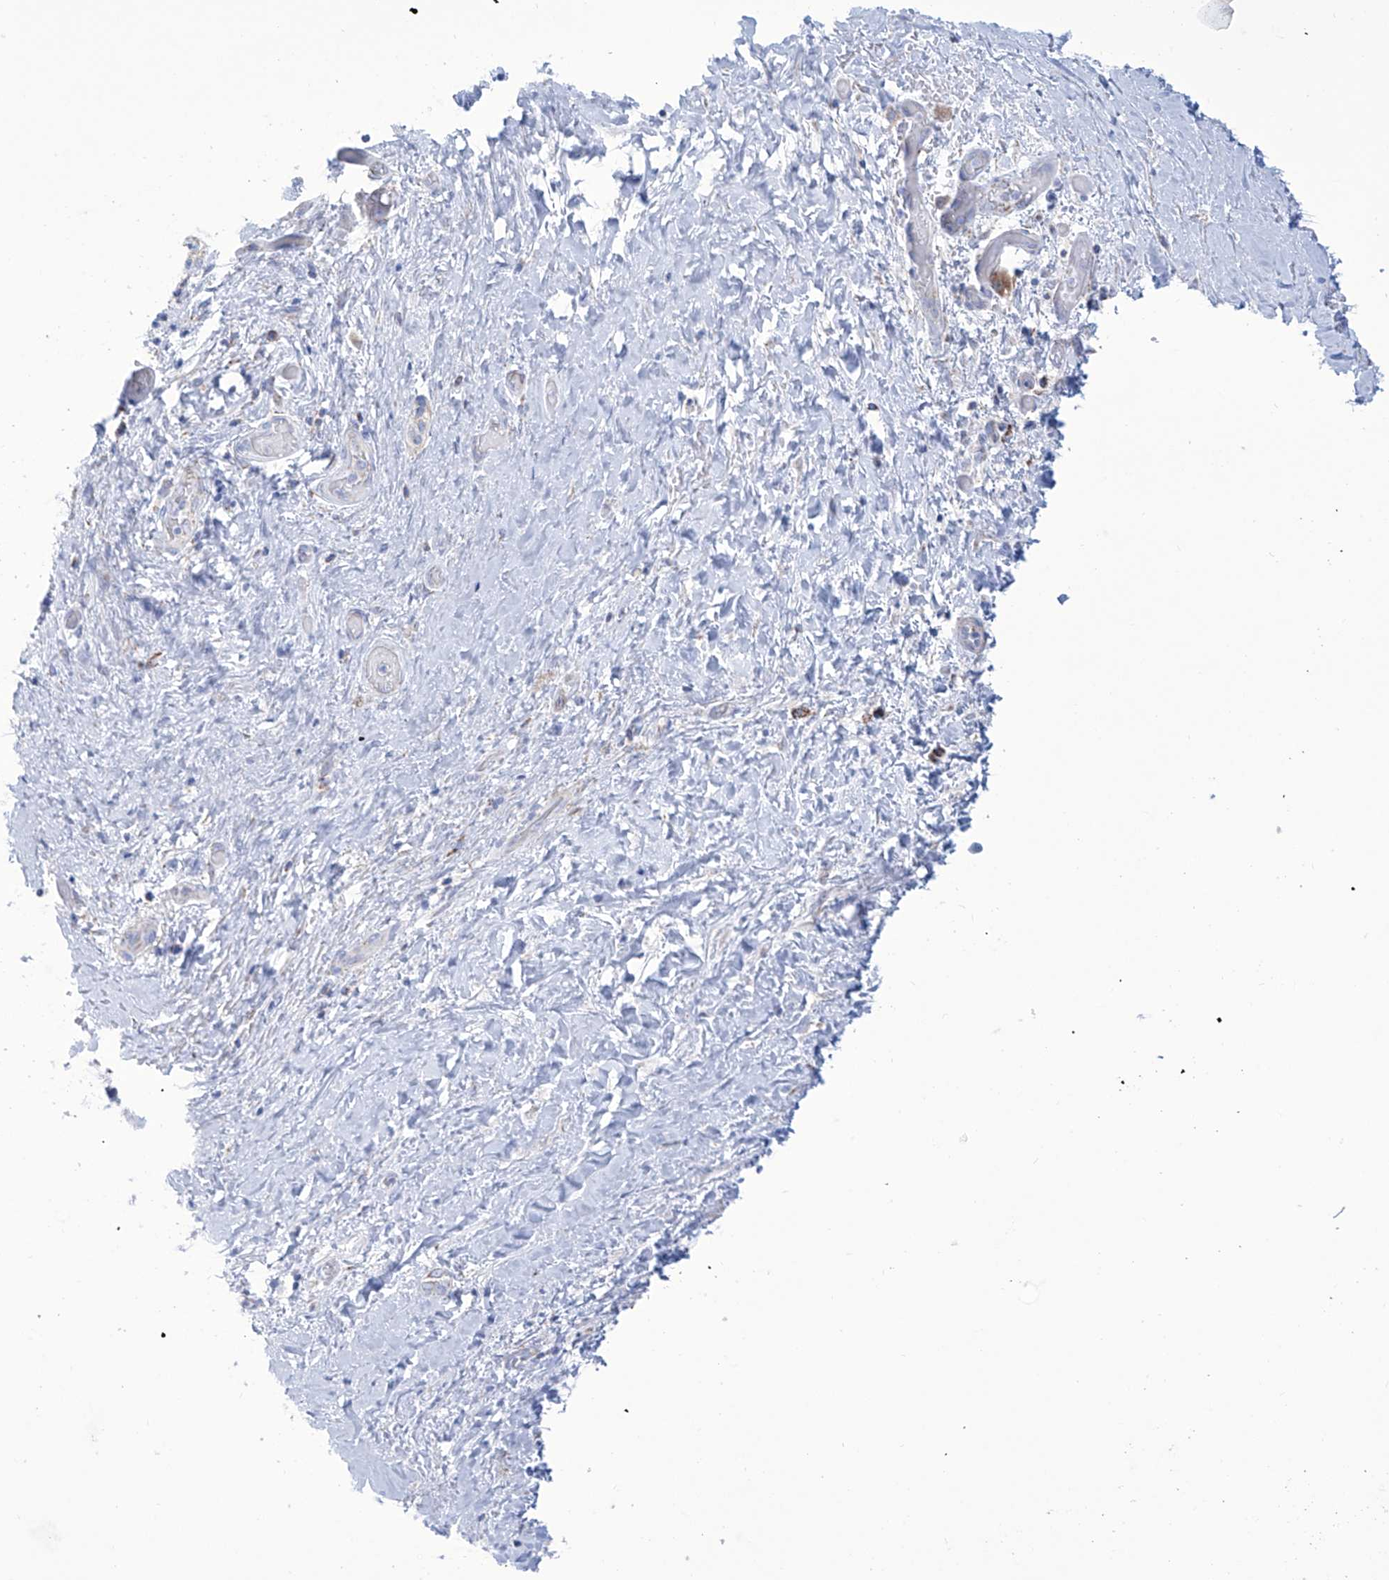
{"staining": {"intensity": "negative", "quantity": "none", "location": "none"}, "tissue": "pancreatic cancer", "cell_type": "Tumor cells", "image_type": "cancer", "snomed": [{"axis": "morphology", "description": "Normal tissue, NOS"}, {"axis": "morphology", "description": "Adenocarcinoma, NOS"}, {"axis": "topography", "description": "Pancreas"}, {"axis": "topography", "description": "Peripheral nerve tissue"}], "caption": "Human adenocarcinoma (pancreatic) stained for a protein using immunohistochemistry demonstrates no staining in tumor cells.", "gene": "ALDH6A1", "patient": {"sex": "female", "age": 63}}